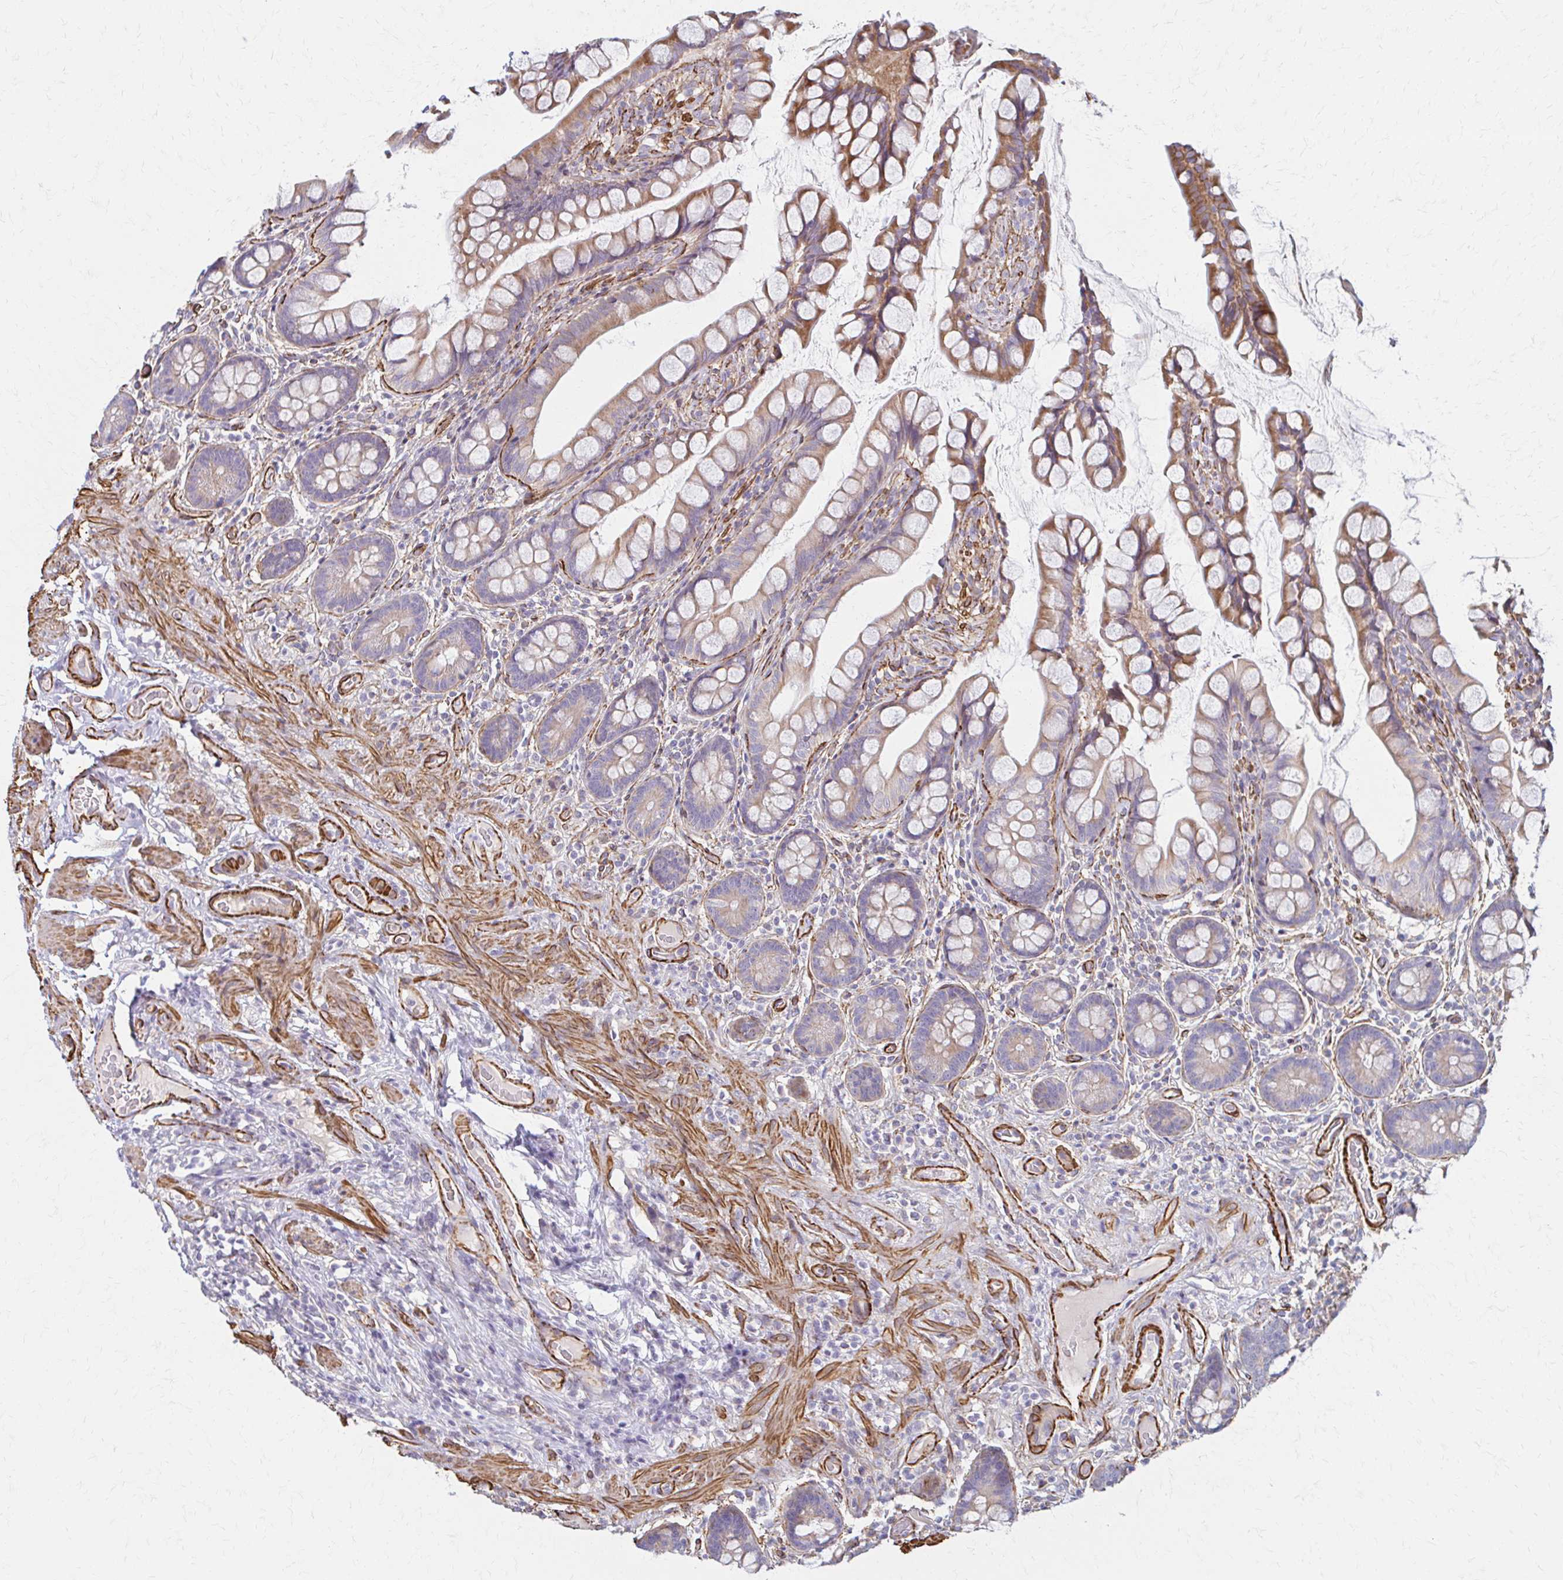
{"staining": {"intensity": "moderate", "quantity": ">75%", "location": "cytoplasmic/membranous"}, "tissue": "small intestine", "cell_type": "Glandular cells", "image_type": "normal", "snomed": [{"axis": "morphology", "description": "Normal tissue, NOS"}, {"axis": "topography", "description": "Small intestine"}], "caption": "Immunohistochemistry (IHC) (DAB) staining of normal small intestine shows moderate cytoplasmic/membranous protein expression in approximately >75% of glandular cells.", "gene": "TIMMDC1", "patient": {"sex": "male", "age": 70}}